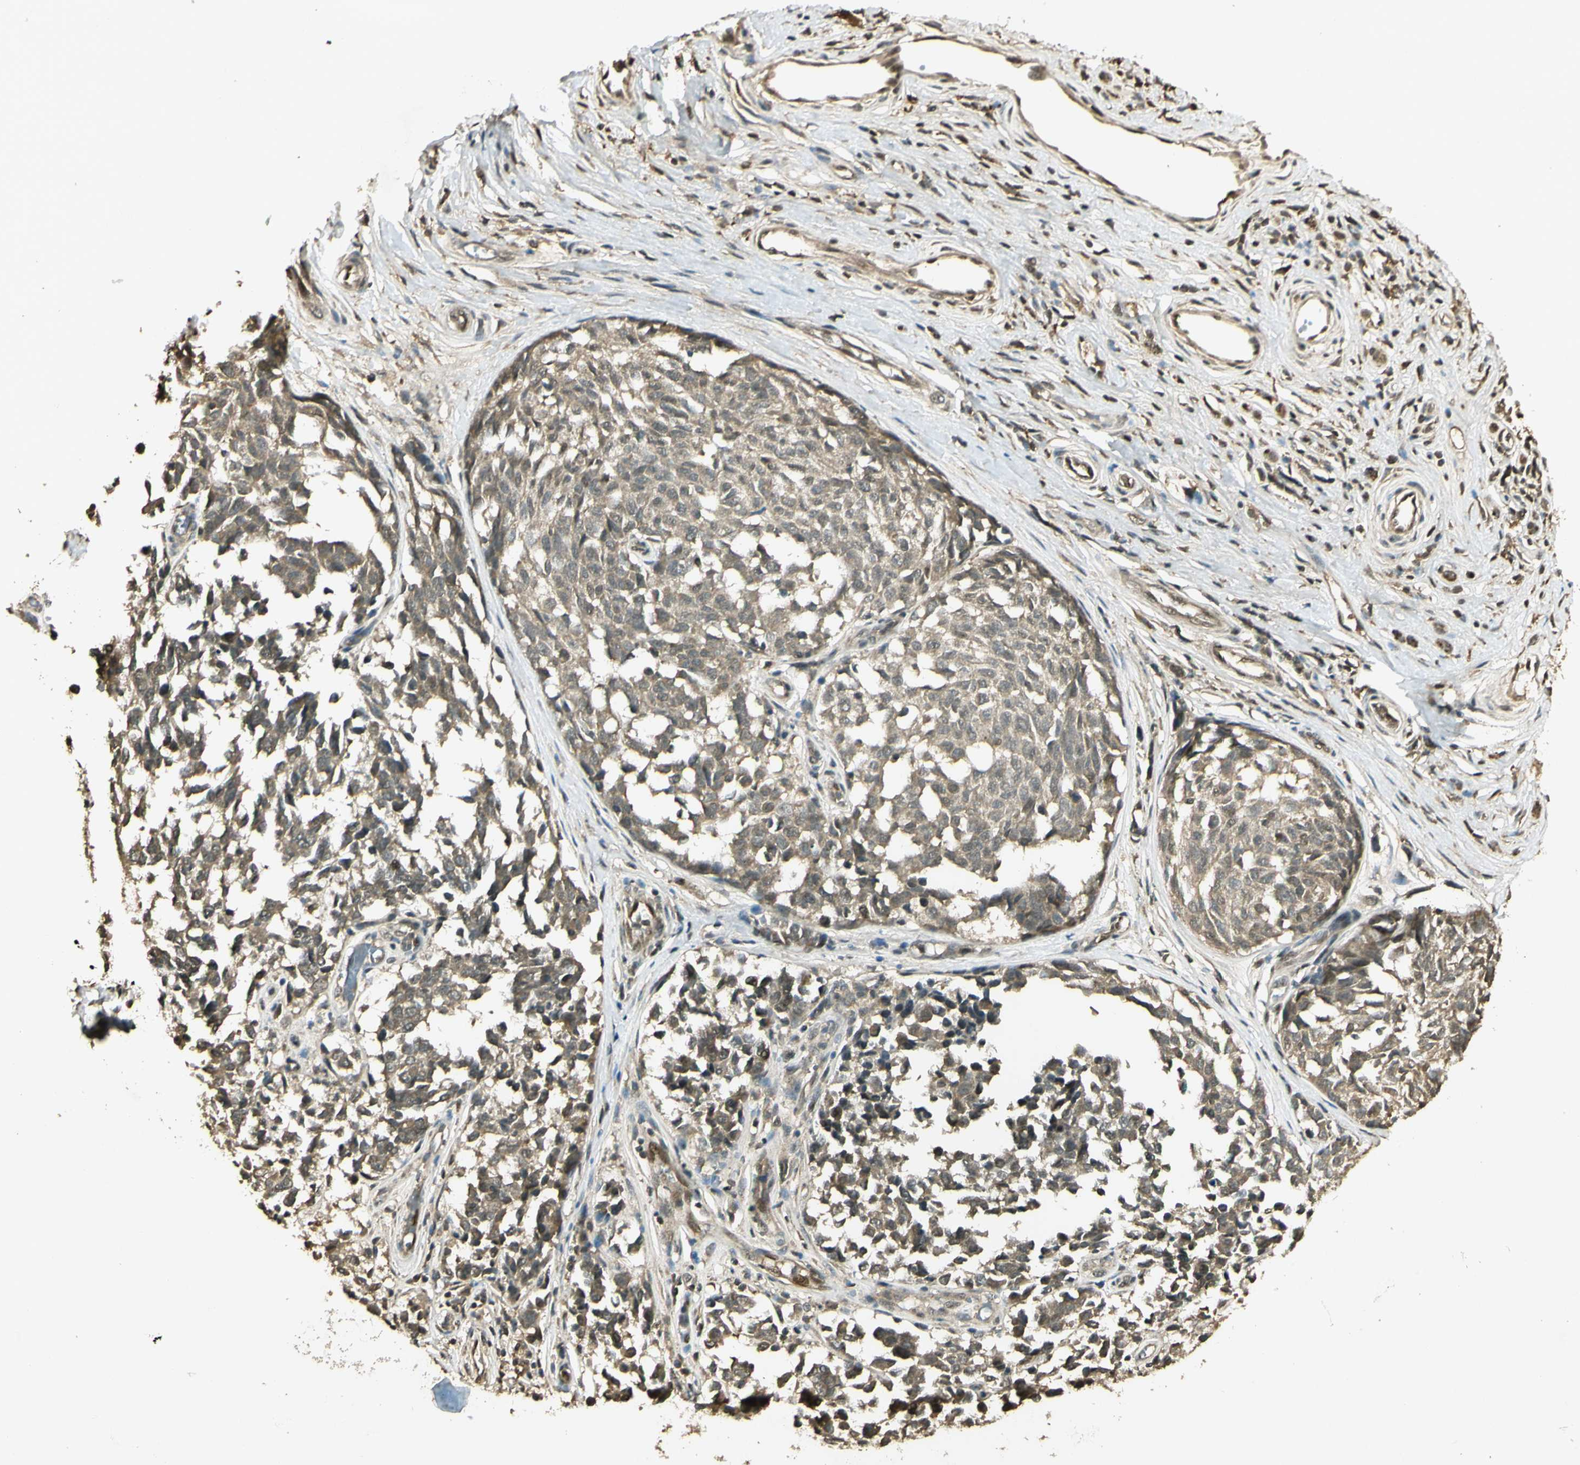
{"staining": {"intensity": "weak", "quantity": "25%-75%", "location": "cytoplasmic/membranous"}, "tissue": "melanoma", "cell_type": "Tumor cells", "image_type": "cancer", "snomed": [{"axis": "morphology", "description": "Malignant melanoma, NOS"}, {"axis": "topography", "description": "Skin"}], "caption": "Human malignant melanoma stained with a protein marker shows weak staining in tumor cells.", "gene": "GMEB2", "patient": {"sex": "female", "age": 64}}